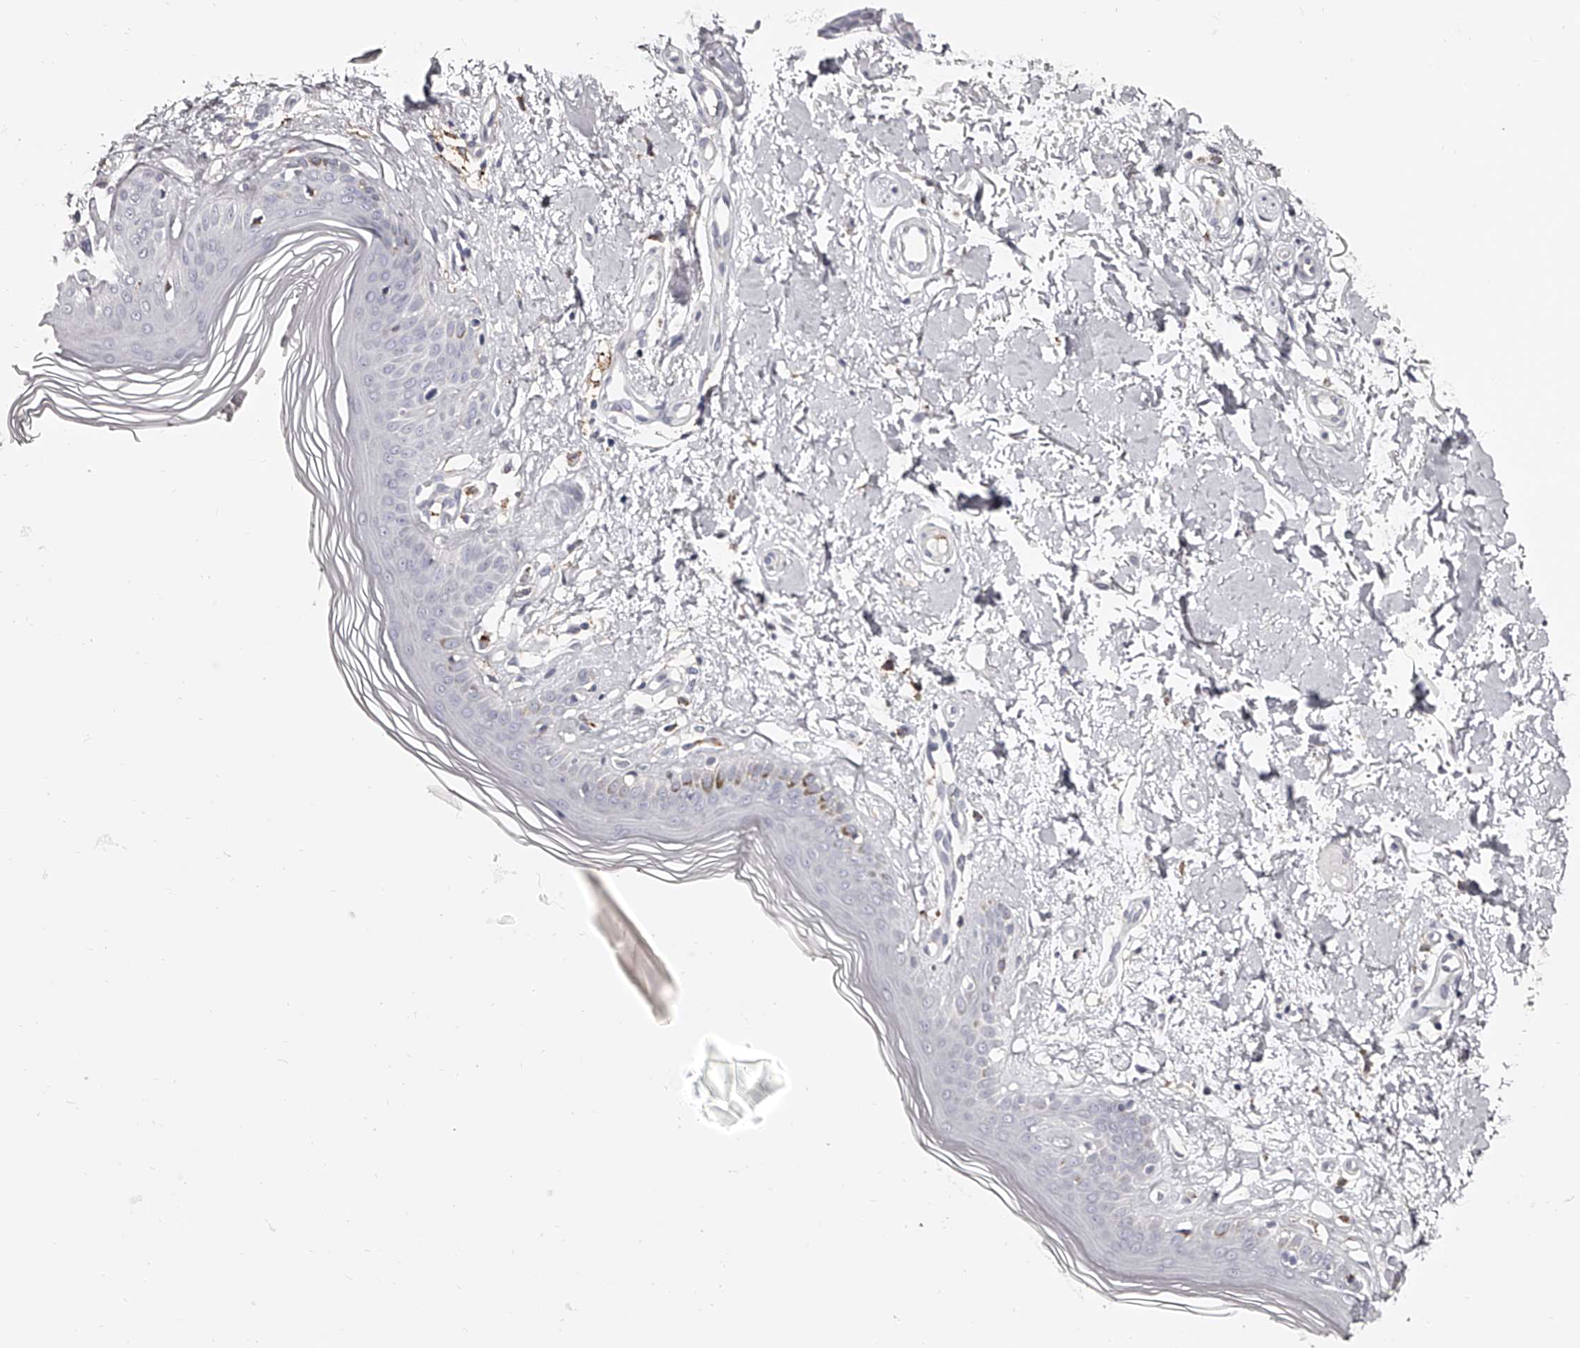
{"staining": {"intensity": "negative", "quantity": "none", "location": "none"}, "tissue": "skin", "cell_type": "Fibroblasts", "image_type": "normal", "snomed": [{"axis": "morphology", "description": "Normal tissue, NOS"}, {"axis": "topography", "description": "Skin"}], "caption": "Protein analysis of unremarkable skin shows no significant expression in fibroblasts. (Stains: DAB immunohistochemistry (IHC) with hematoxylin counter stain, Microscopy: brightfield microscopy at high magnification).", "gene": "PACSIN1", "patient": {"sex": "female", "age": 64}}